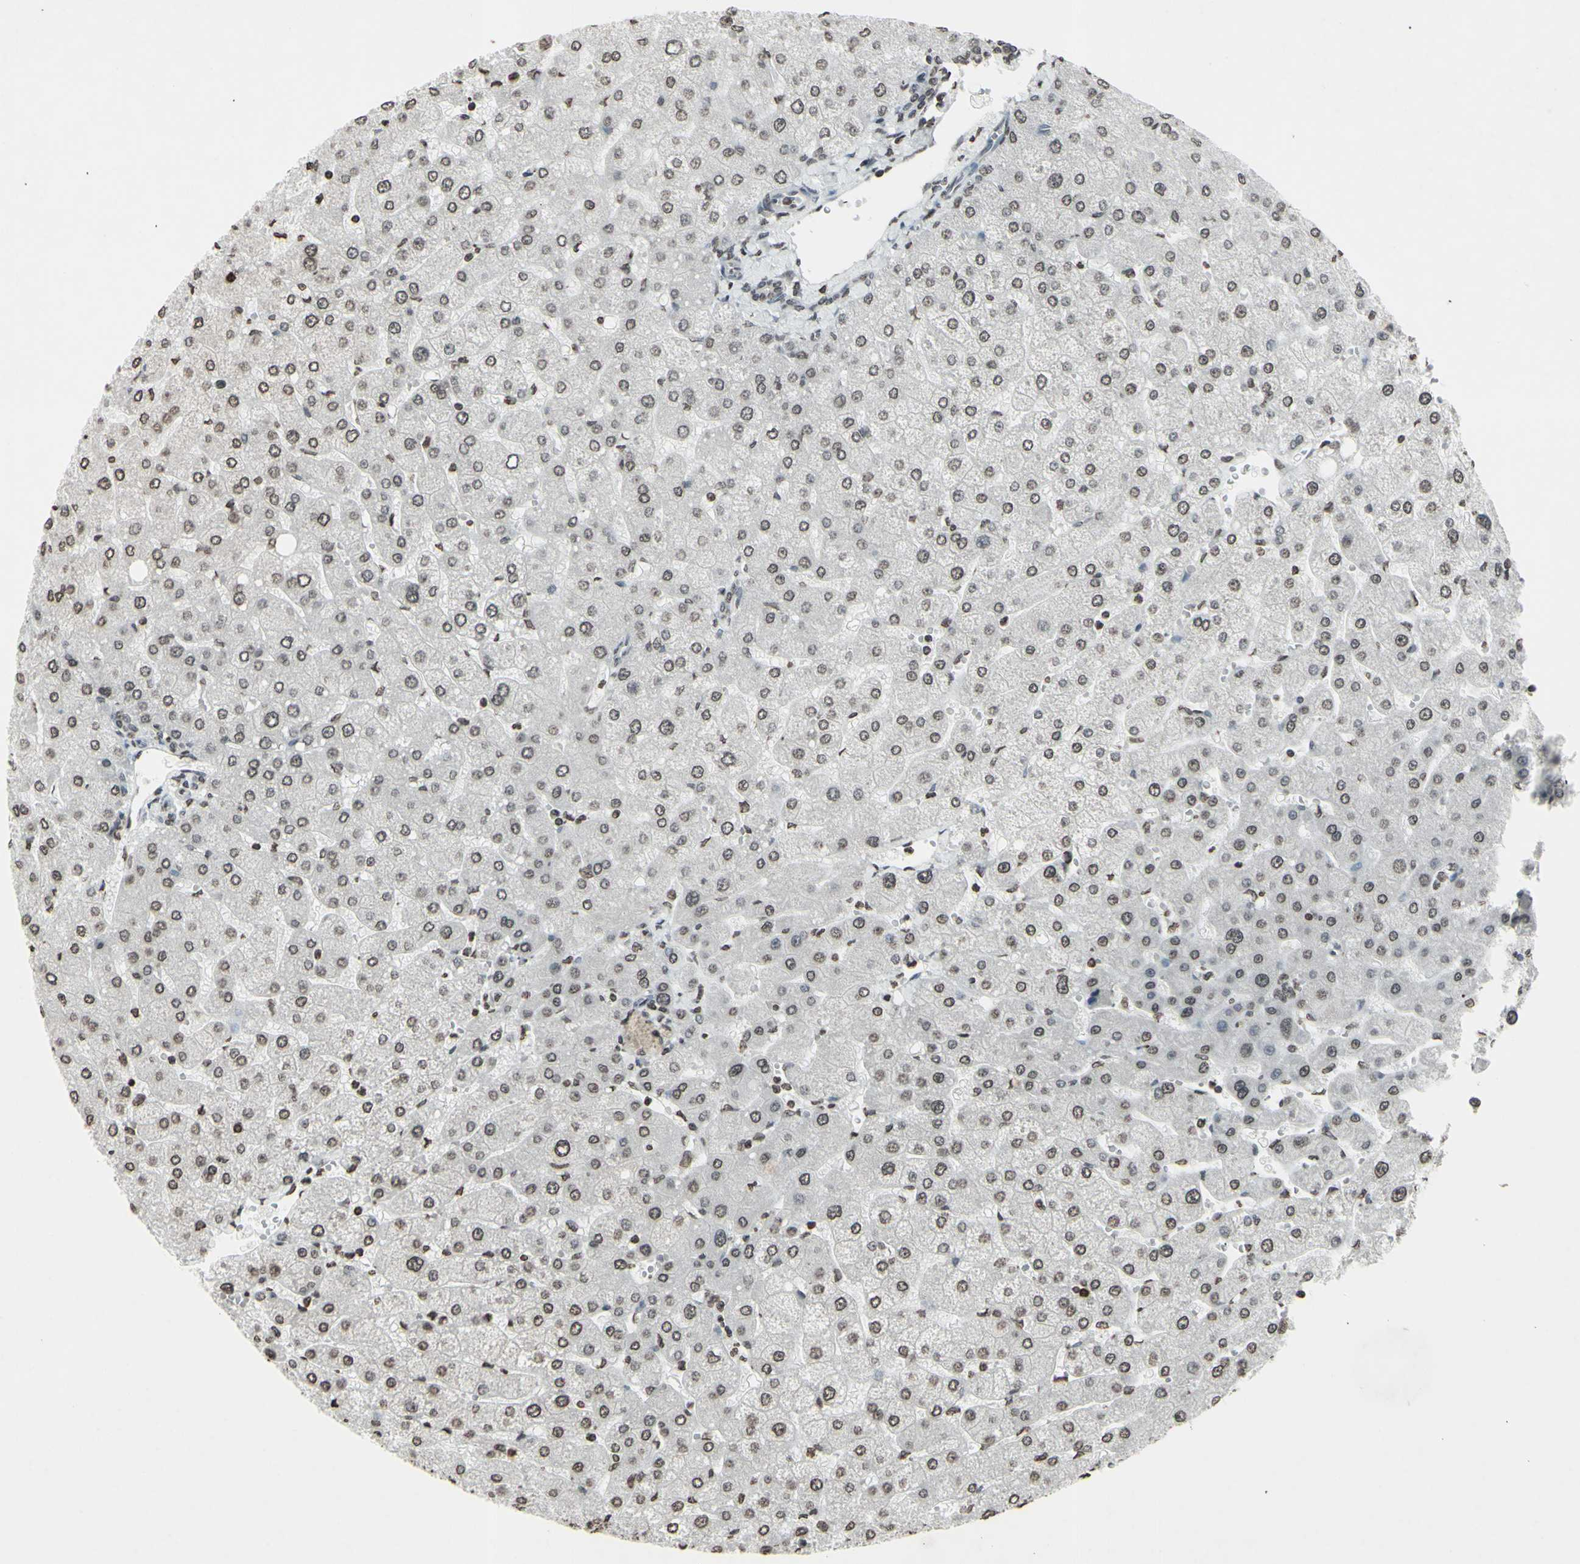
{"staining": {"intensity": "negative", "quantity": "none", "location": "none"}, "tissue": "liver", "cell_type": "Cholangiocytes", "image_type": "normal", "snomed": [{"axis": "morphology", "description": "Normal tissue, NOS"}, {"axis": "topography", "description": "Liver"}], "caption": "The image displays no significant staining in cholangiocytes of liver.", "gene": "CD79B", "patient": {"sex": "male", "age": 55}}